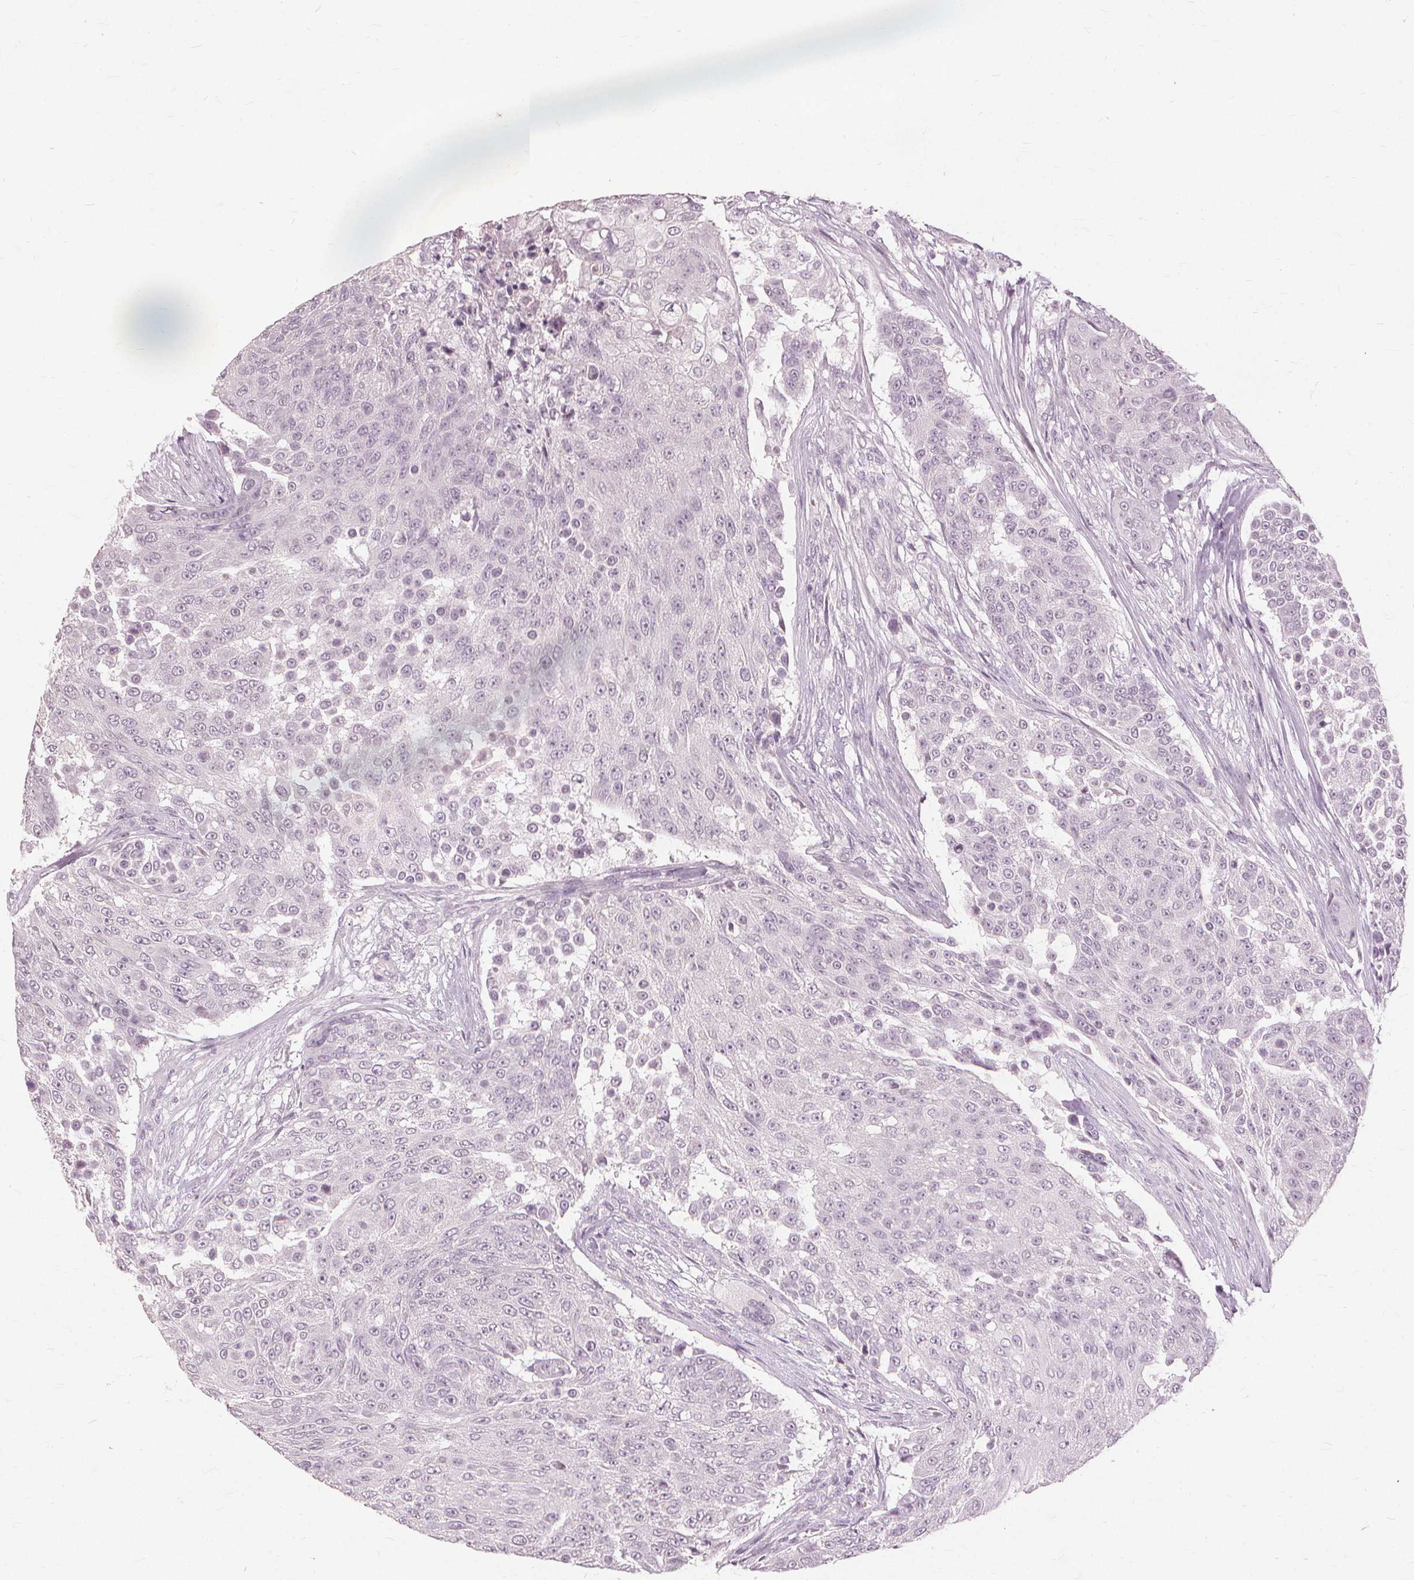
{"staining": {"intensity": "negative", "quantity": "none", "location": "none"}, "tissue": "urothelial cancer", "cell_type": "Tumor cells", "image_type": "cancer", "snomed": [{"axis": "morphology", "description": "Urothelial carcinoma, High grade"}, {"axis": "topography", "description": "Urinary bladder"}], "caption": "Tumor cells show no significant positivity in urothelial carcinoma (high-grade).", "gene": "SFTPD", "patient": {"sex": "female", "age": 63}}